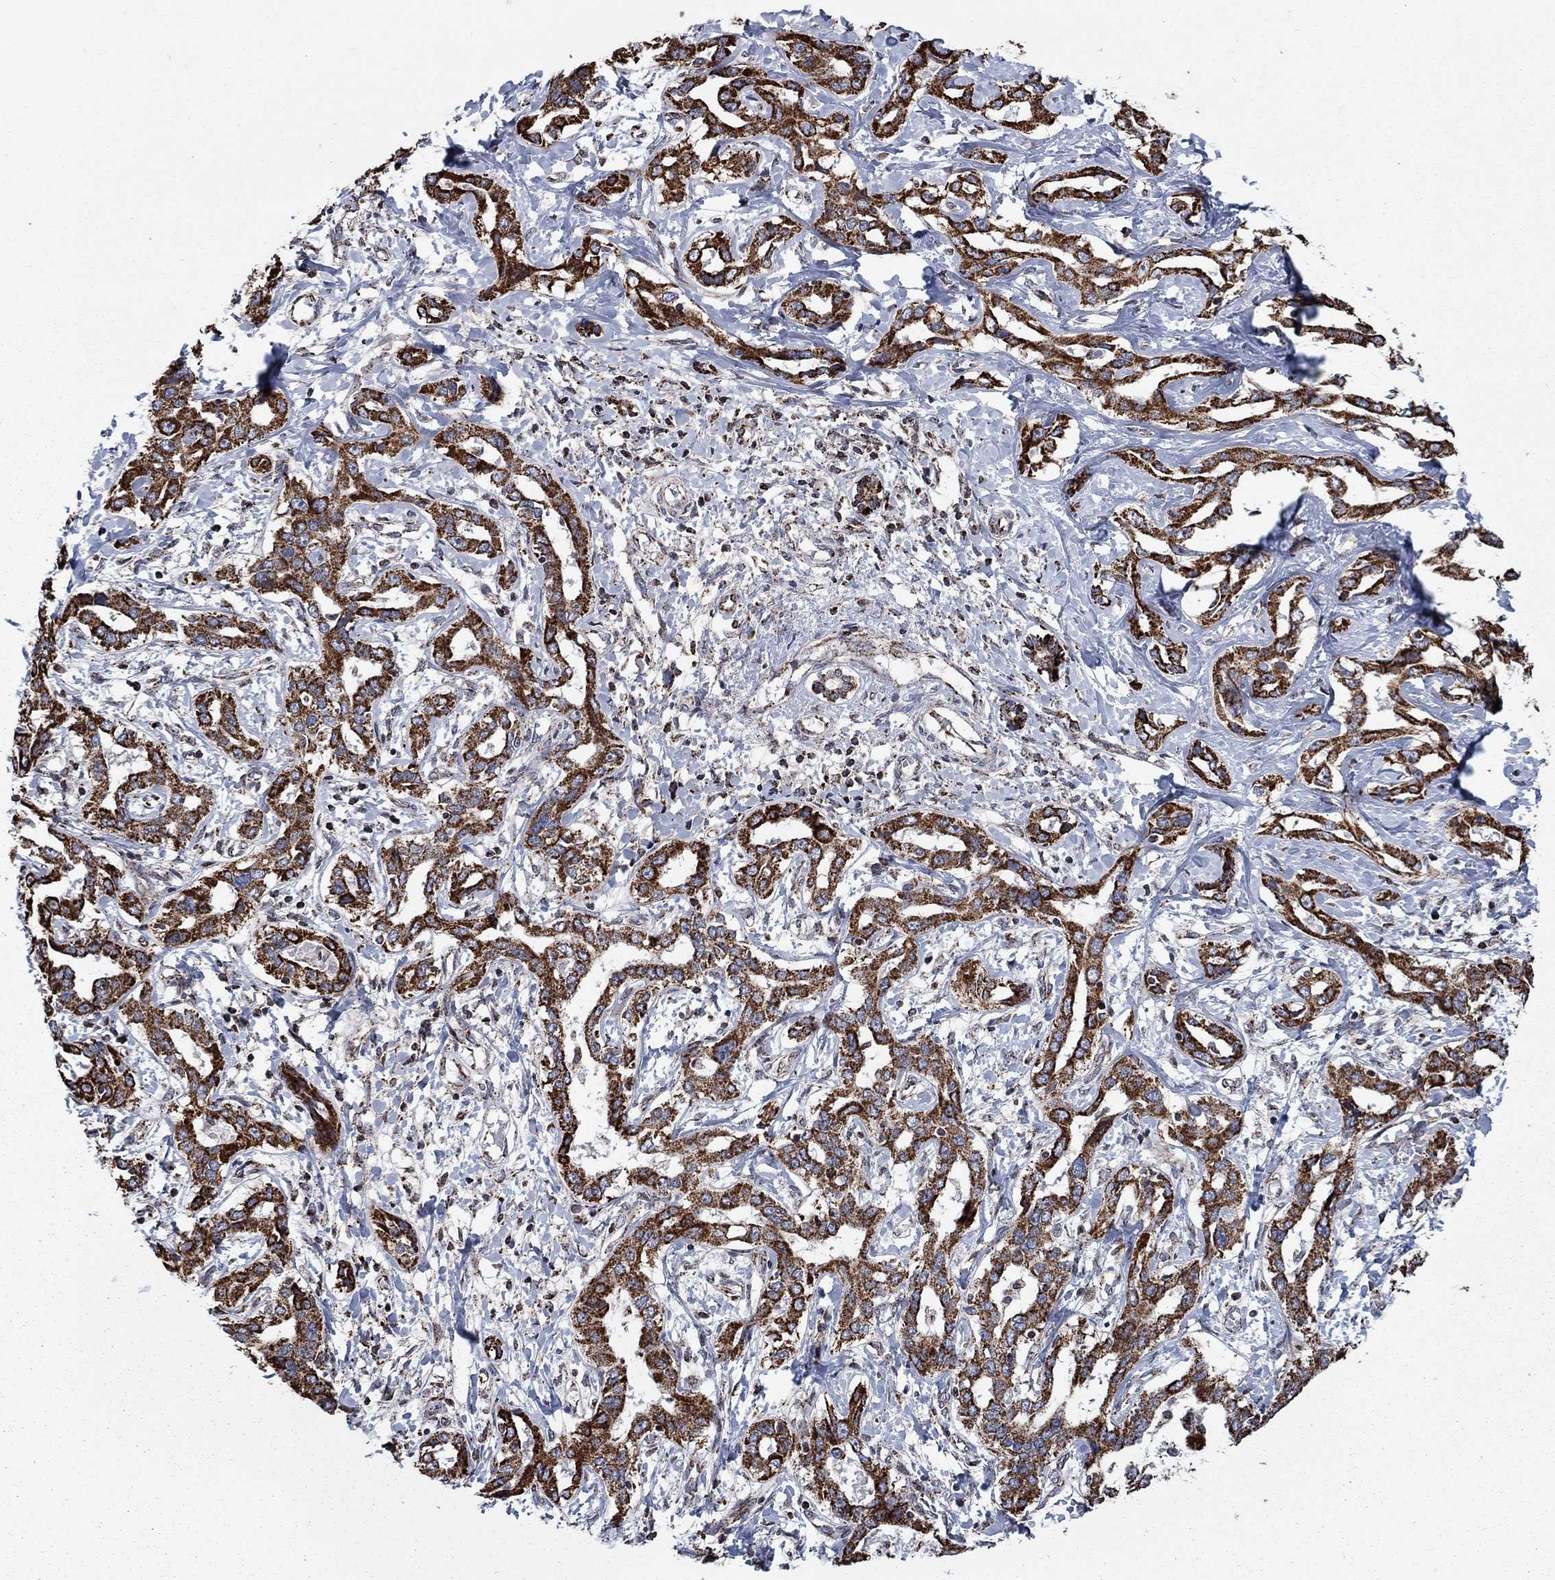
{"staining": {"intensity": "strong", "quantity": ">75%", "location": "cytoplasmic/membranous"}, "tissue": "liver cancer", "cell_type": "Tumor cells", "image_type": "cancer", "snomed": [{"axis": "morphology", "description": "Cholangiocarcinoma"}, {"axis": "topography", "description": "Liver"}], "caption": "Immunohistochemical staining of human liver cancer shows high levels of strong cytoplasmic/membranous expression in approximately >75% of tumor cells. (Stains: DAB (3,3'-diaminobenzidine) in brown, nuclei in blue, Microscopy: brightfield microscopy at high magnification).", "gene": "MOAP1", "patient": {"sex": "male", "age": 59}}